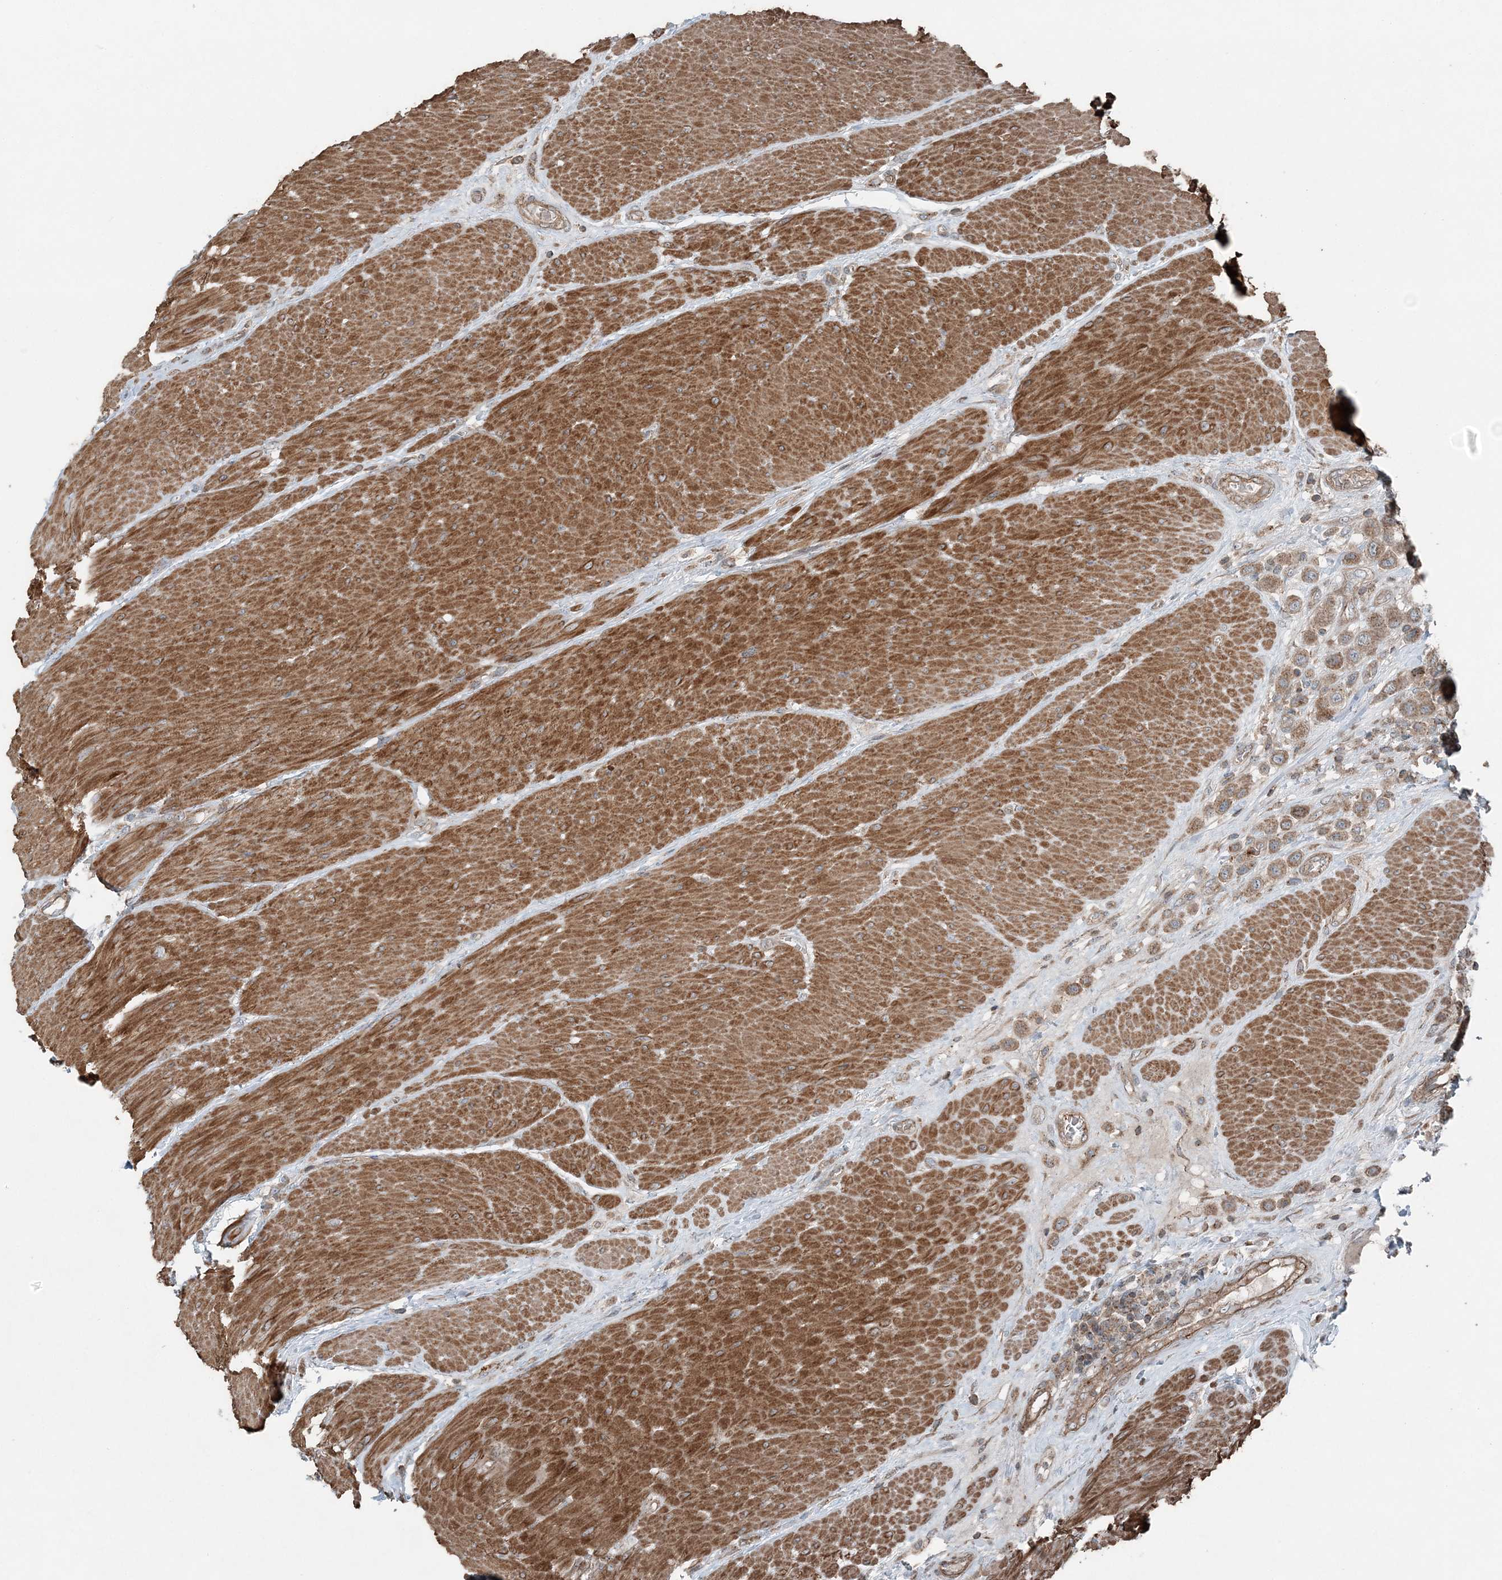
{"staining": {"intensity": "moderate", "quantity": ">75%", "location": "cytoplasmic/membranous"}, "tissue": "urothelial cancer", "cell_type": "Tumor cells", "image_type": "cancer", "snomed": [{"axis": "morphology", "description": "Urothelial carcinoma, High grade"}, {"axis": "topography", "description": "Urinary bladder"}], "caption": "Urothelial cancer stained for a protein (brown) displays moderate cytoplasmic/membranous positive staining in about >75% of tumor cells.", "gene": "KY", "patient": {"sex": "male", "age": 50}}